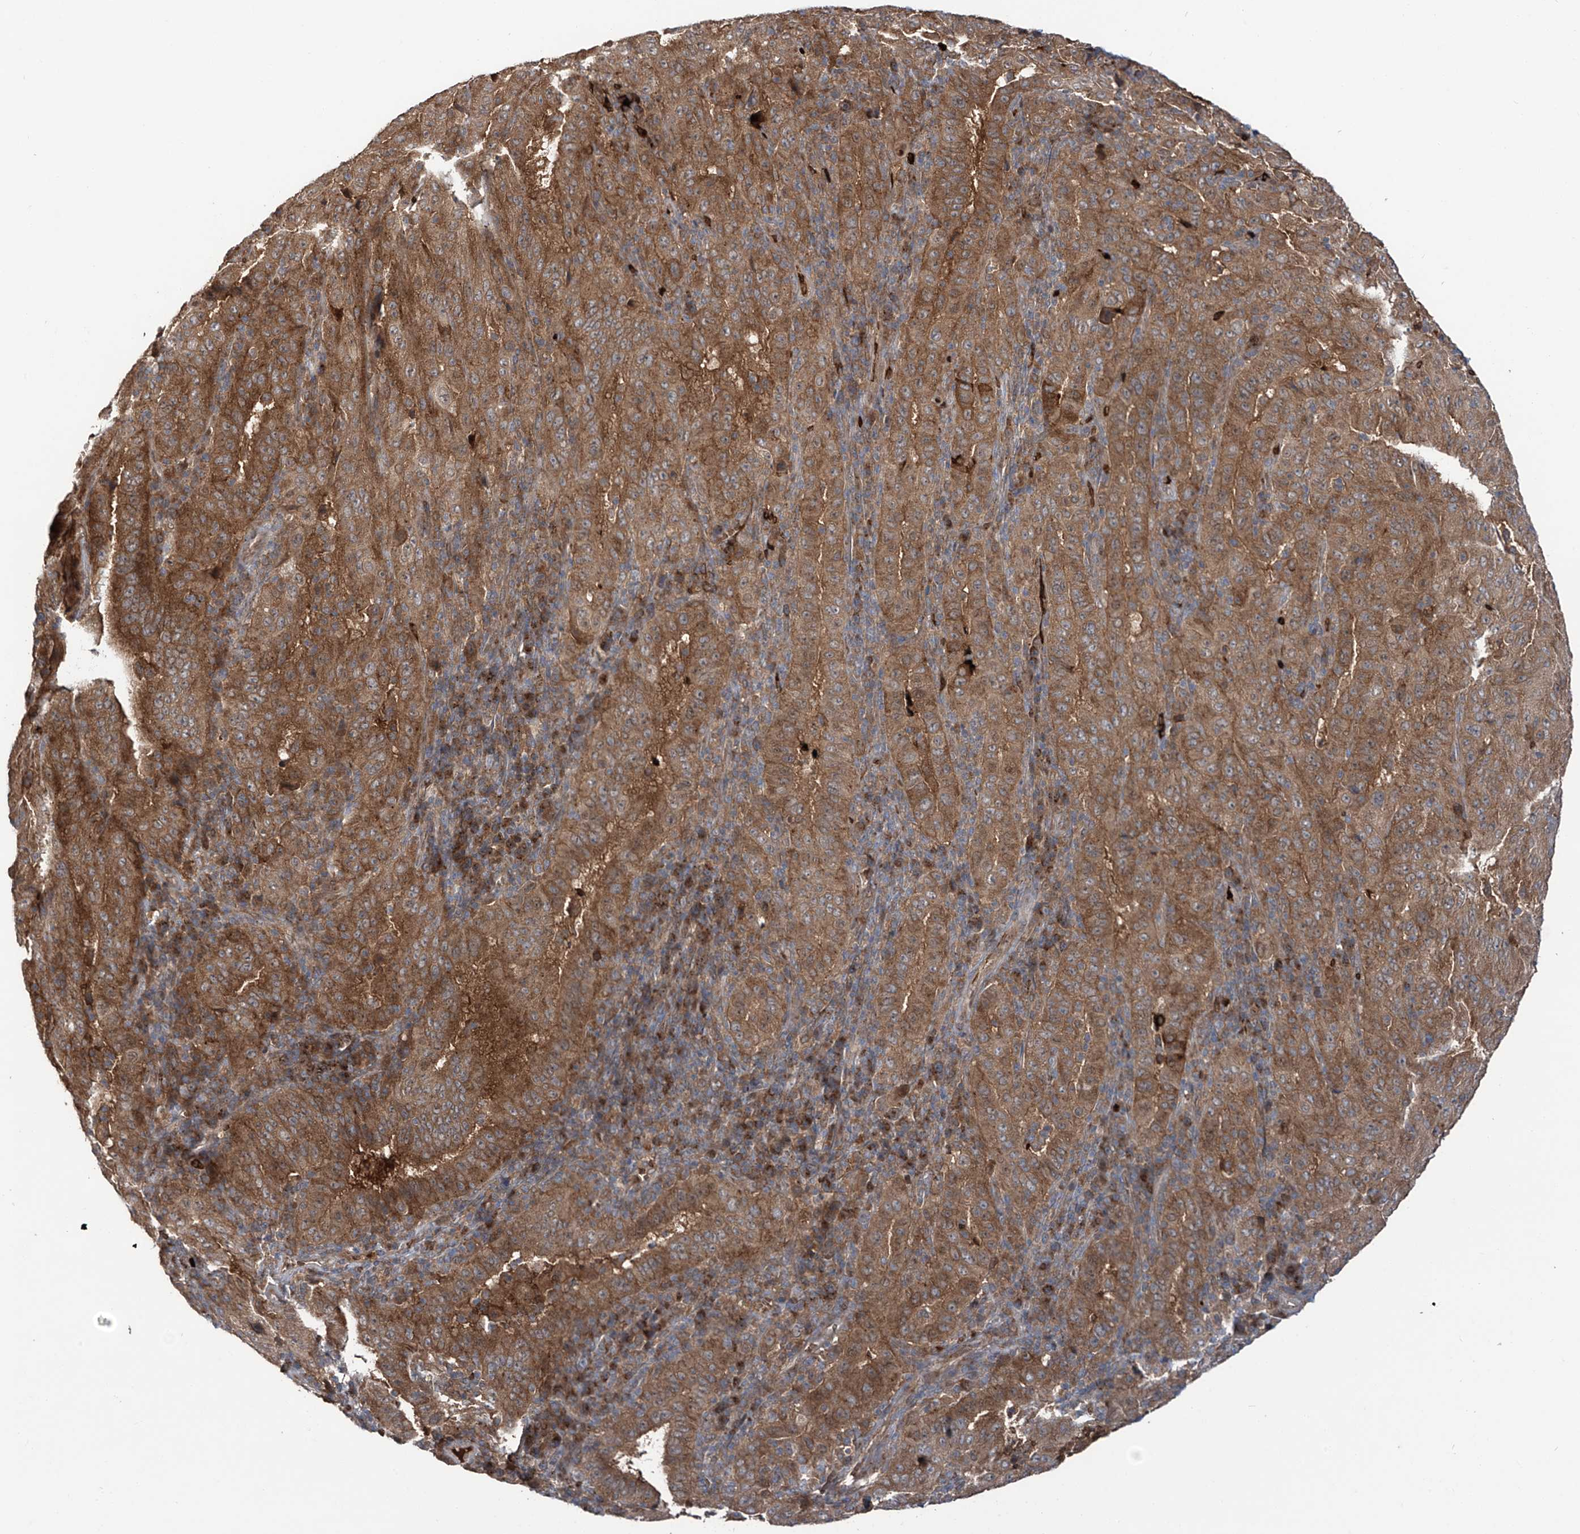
{"staining": {"intensity": "moderate", "quantity": ">75%", "location": "cytoplasmic/membranous"}, "tissue": "pancreatic cancer", "cell_type": "Tumor cells", "image_type": "cancer", "snomed": [{"axis": "morphology", "description": "Adenocarcinoma, NOS"}, {"axis": "topography", "description": "Pancreas"}], "caption": "Immunohistochemical staining of human adenocarcinoma (pancreatic) reveals moderate cytoplasmic/membranous protein positivity in about >75% of tumor cells. The protein is shown in brown color, while the nuclei are stained blue.", "gene": "ZDHHC9", "patient": {"sex": "male", "age": 63}}